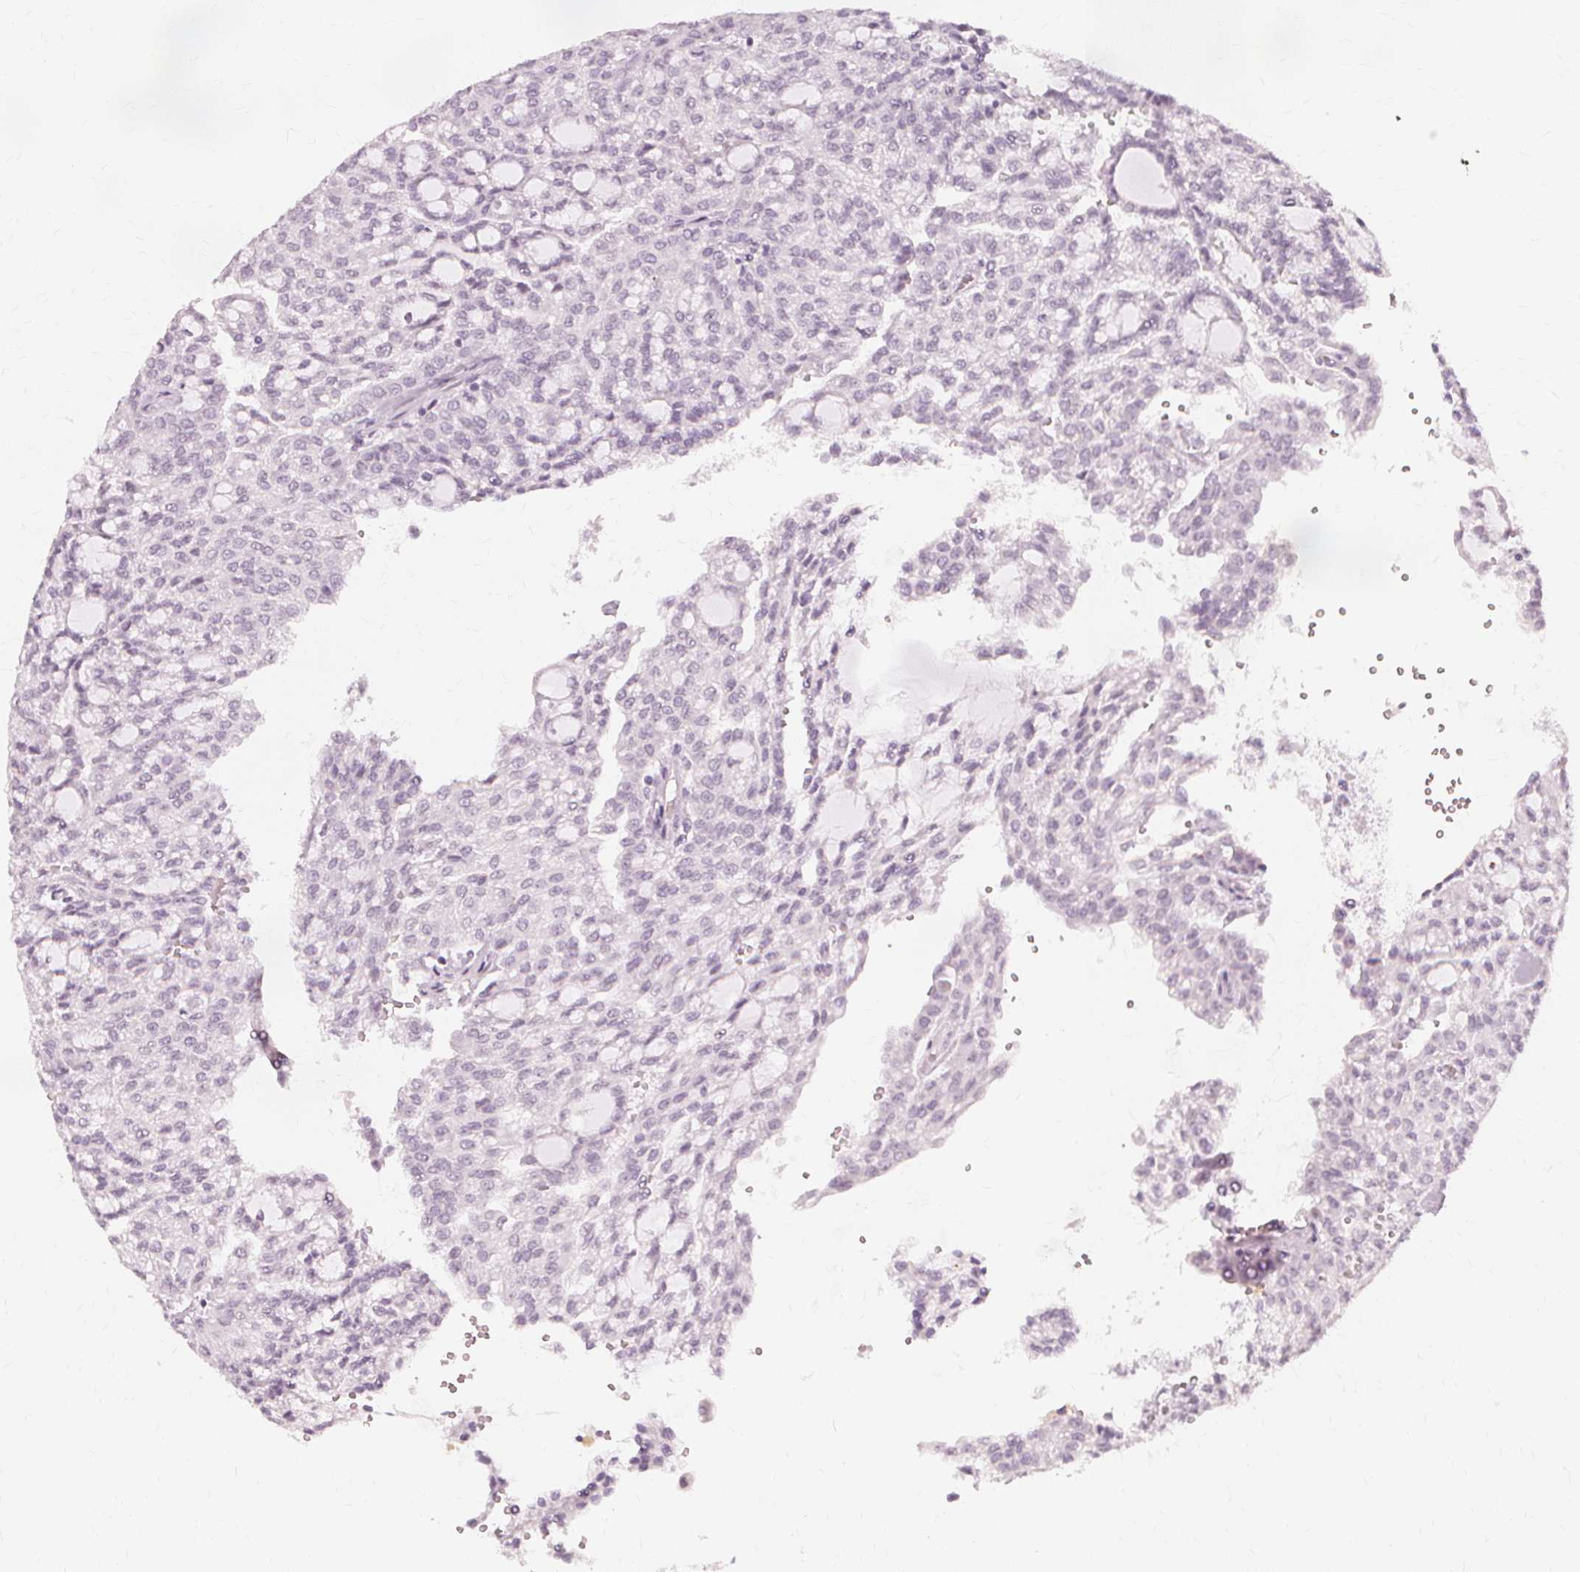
{"staining": {"intensity": "negative", "quantity": "none", "location": "none"}, "tissue": "renal cancer", "cell_type": "Tumor cells", "image_type": "cancer", "snomed": [{"axis": "morphology", "description": "Adenocarcinoma, NOS"}, {"axis": "topography", "description": "Kidney"}], "caption": "Photomicrograph shows no protein staining in tumor cells of adenocarcinoma (renal) tissue. (Stains: DAB (3,3'-diaminobenzidine) IHC with hematoxylin counter stain, Microscopy: brightfield microscopy at high magnification).", "gene": "NXPE1", "patient": {"sex": "male", "age": 63}}